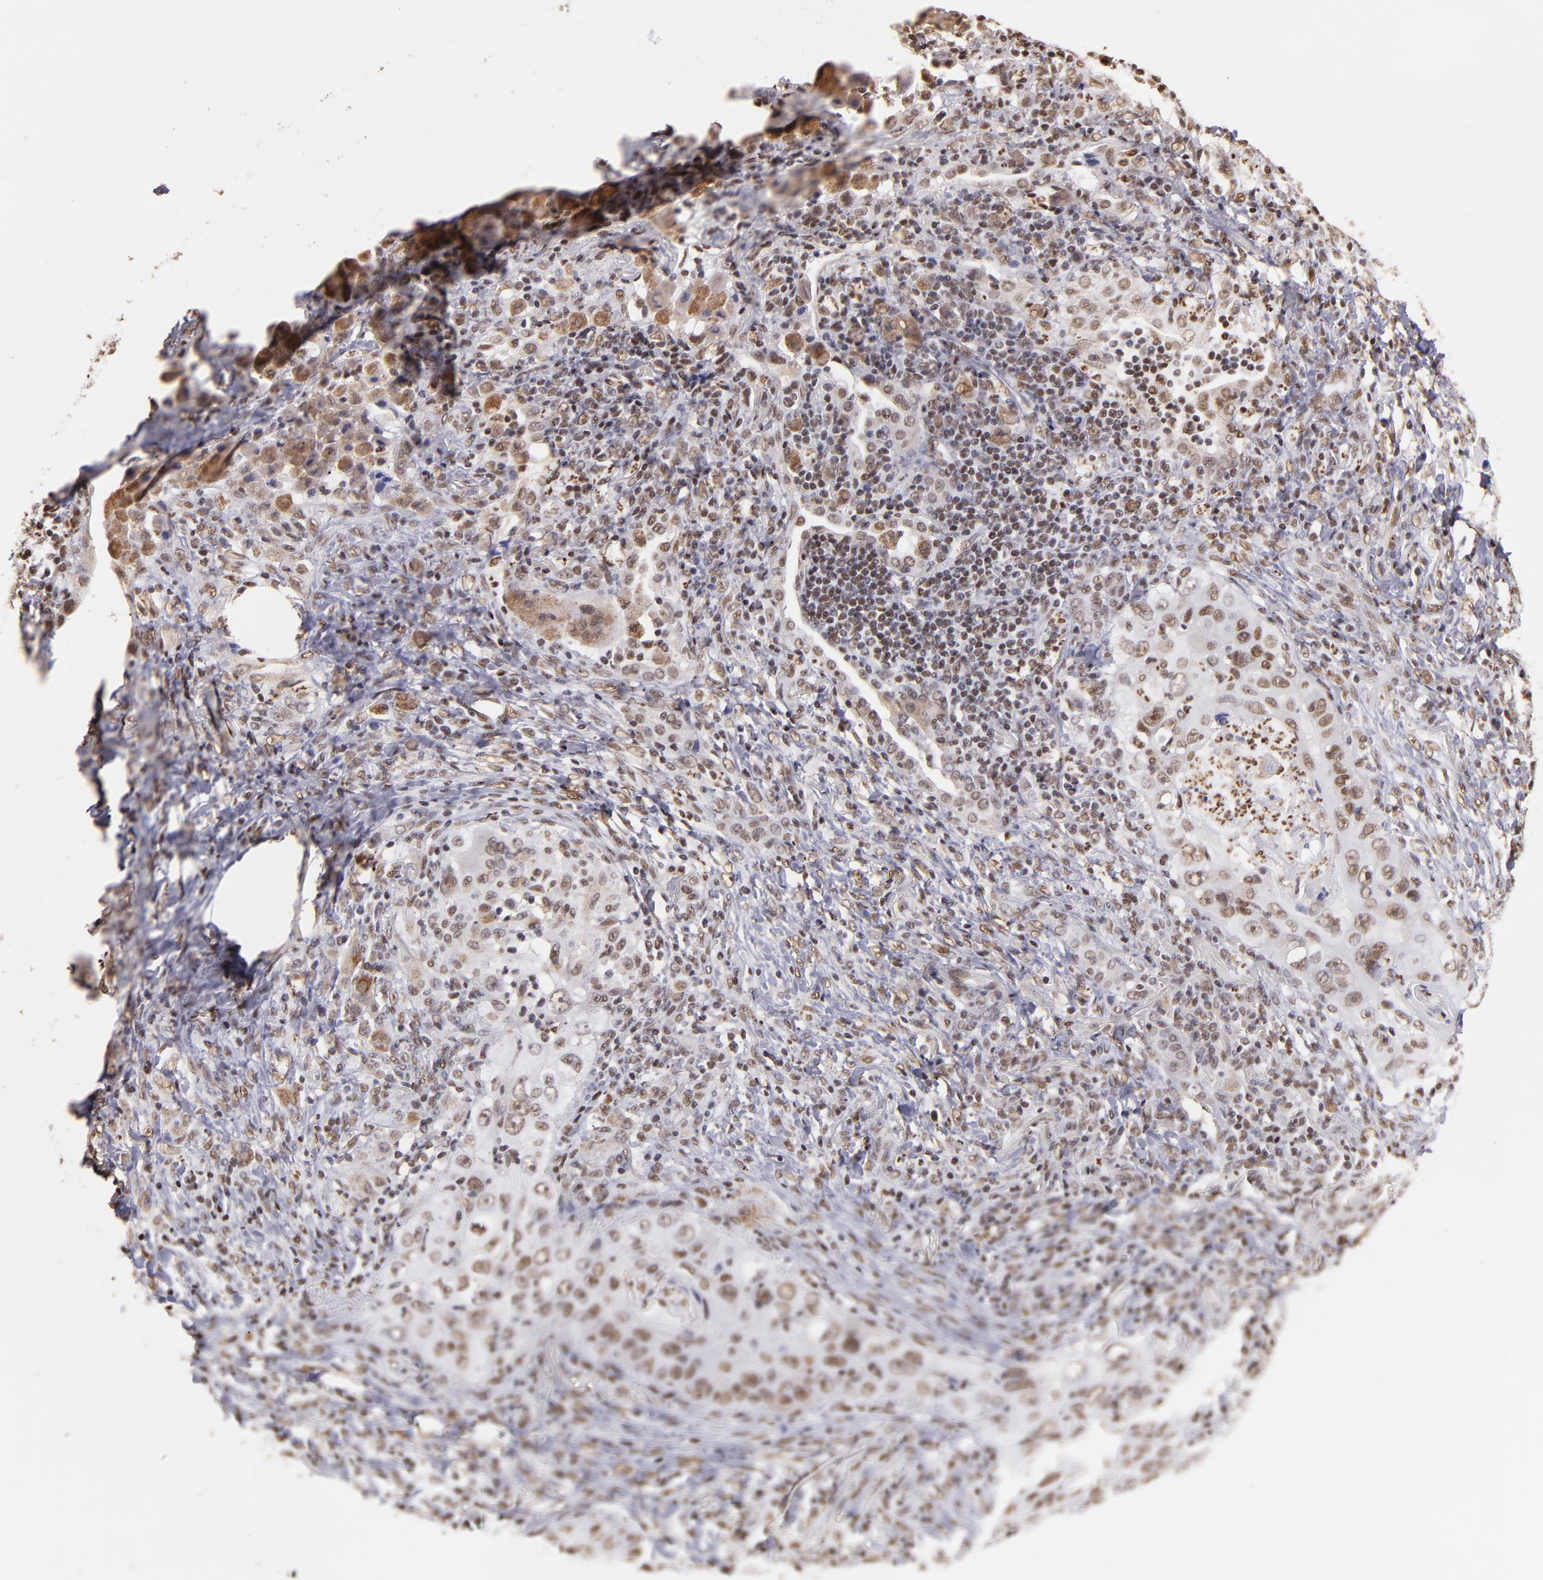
{"staining": {"intensity": "weak", "quantity": ">75%", "location": "cytoplasmic/membranous,nuclear"}, "tissue": "lung cancer", "cell_type": "Tumor cells", "image_type": "cancer", "snomed": [{"axis": "morphology", "description": "Squamous cell carcinoma, NOS"}, {"axis": "topography", "description": "Lung"}], "caption": "The histopathology image reveals immunohistochemical staining of squamous cell carcinoma (lung). There is weak cytoplasmic/membranous and nuclear positivity is identified in approximately >75% of tumor cells. (DAB IHC with brightfield microscopy, high magnification).", "gene": "SP1", "patient": {"sex": "female", "age": 67}}